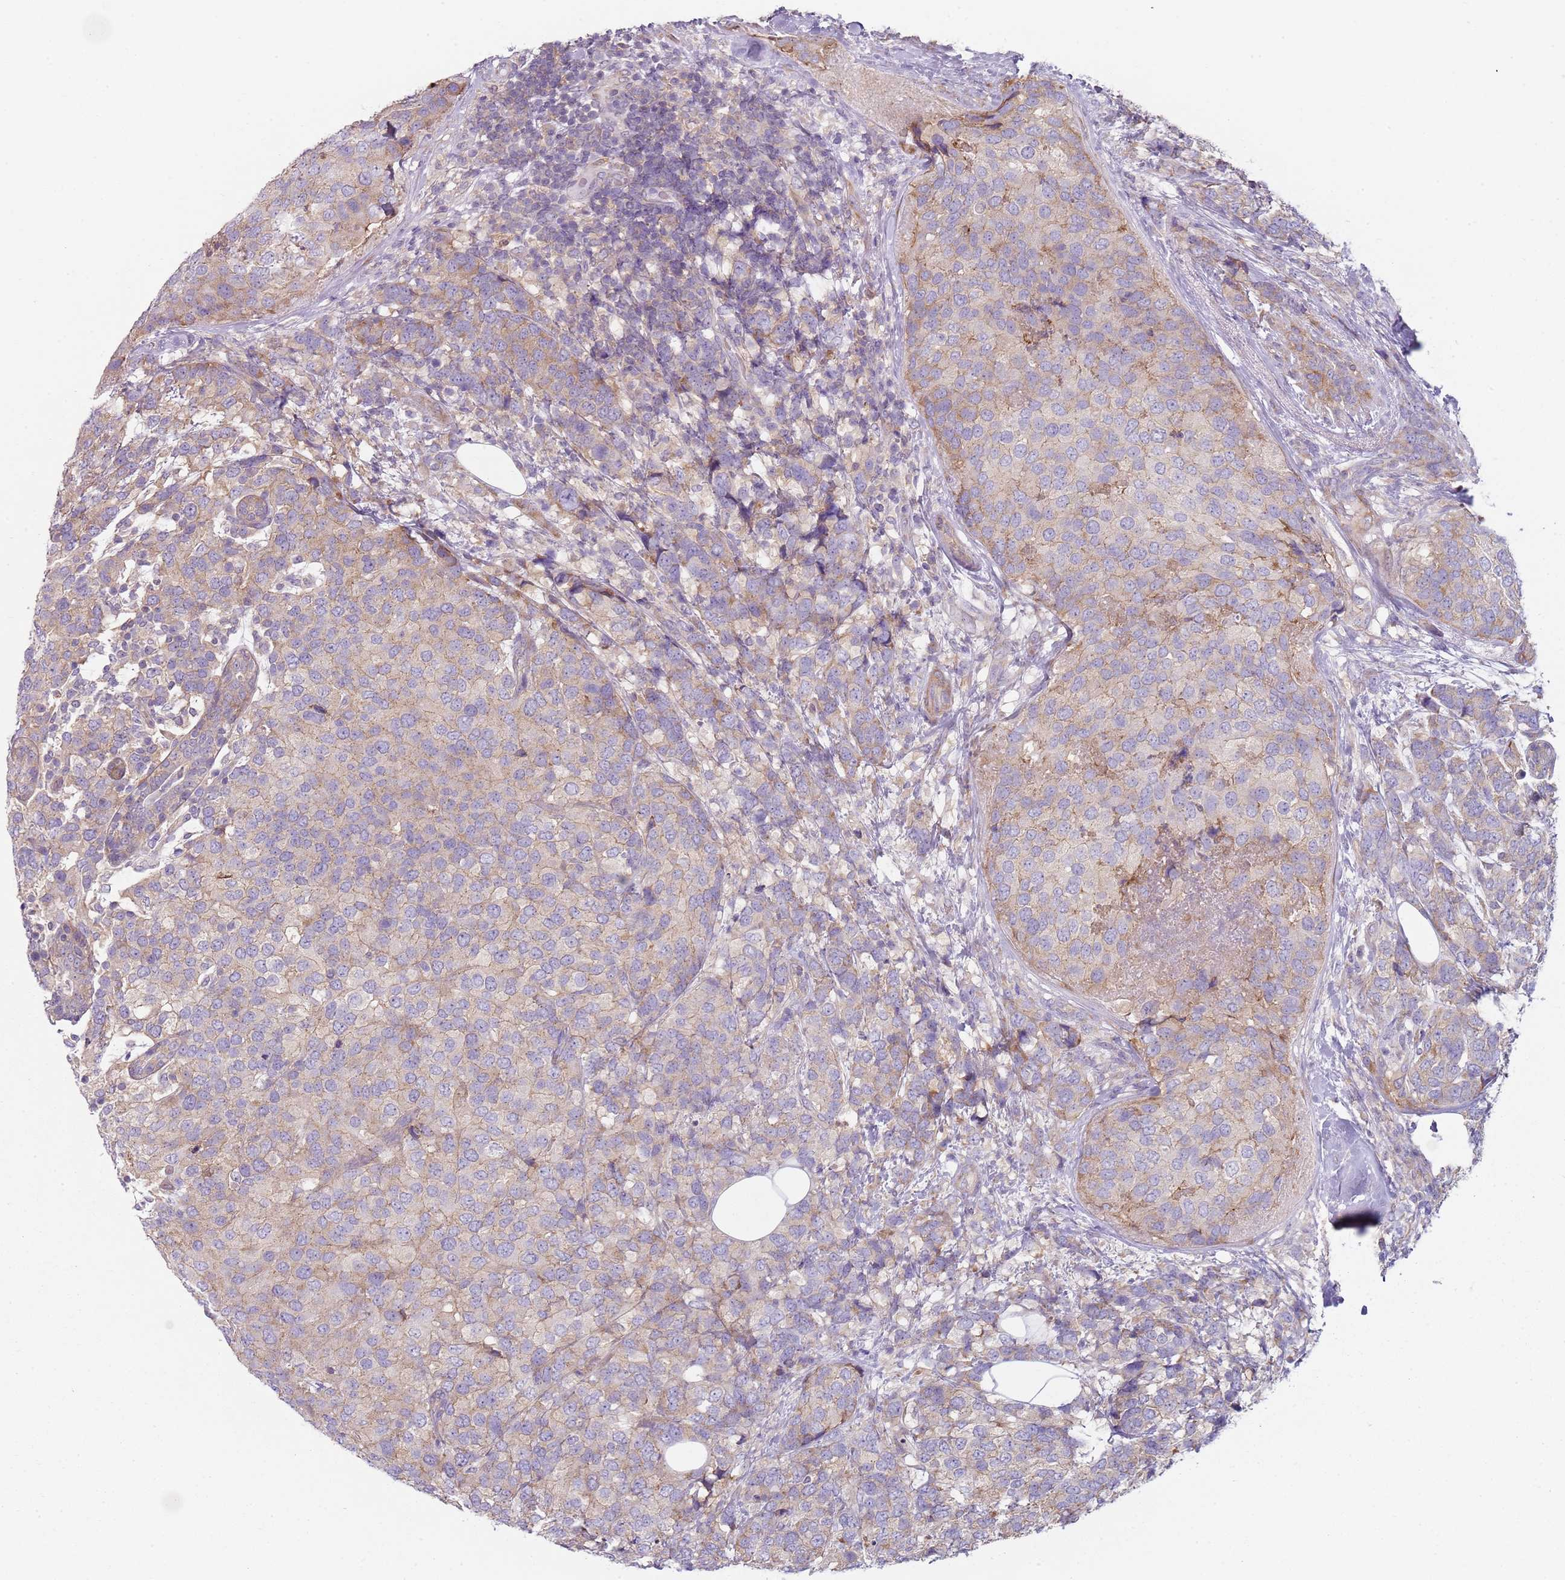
{"staining": {"intensity": "weak", "quantity": "25%-75%", "location": "cytoplasmic/membranous"}, "tissue": "breast cancer", "cell_type": "Tumor cells", "image_type": "cancer", "snomed": [{"axis": "morphology", "description": "Lobular carcinoma"}, {"axis": "topography", "description": "Breast"}], "caption": "About 25%-75% of tumor cells in human breast lobular carcinoma exhibit weak cytoplasmic/membranous protein expression as visualized by brown immunohistochemical staining.", "gene": "SLC26A6", "patient": {"sex": "female", "age": 59}}